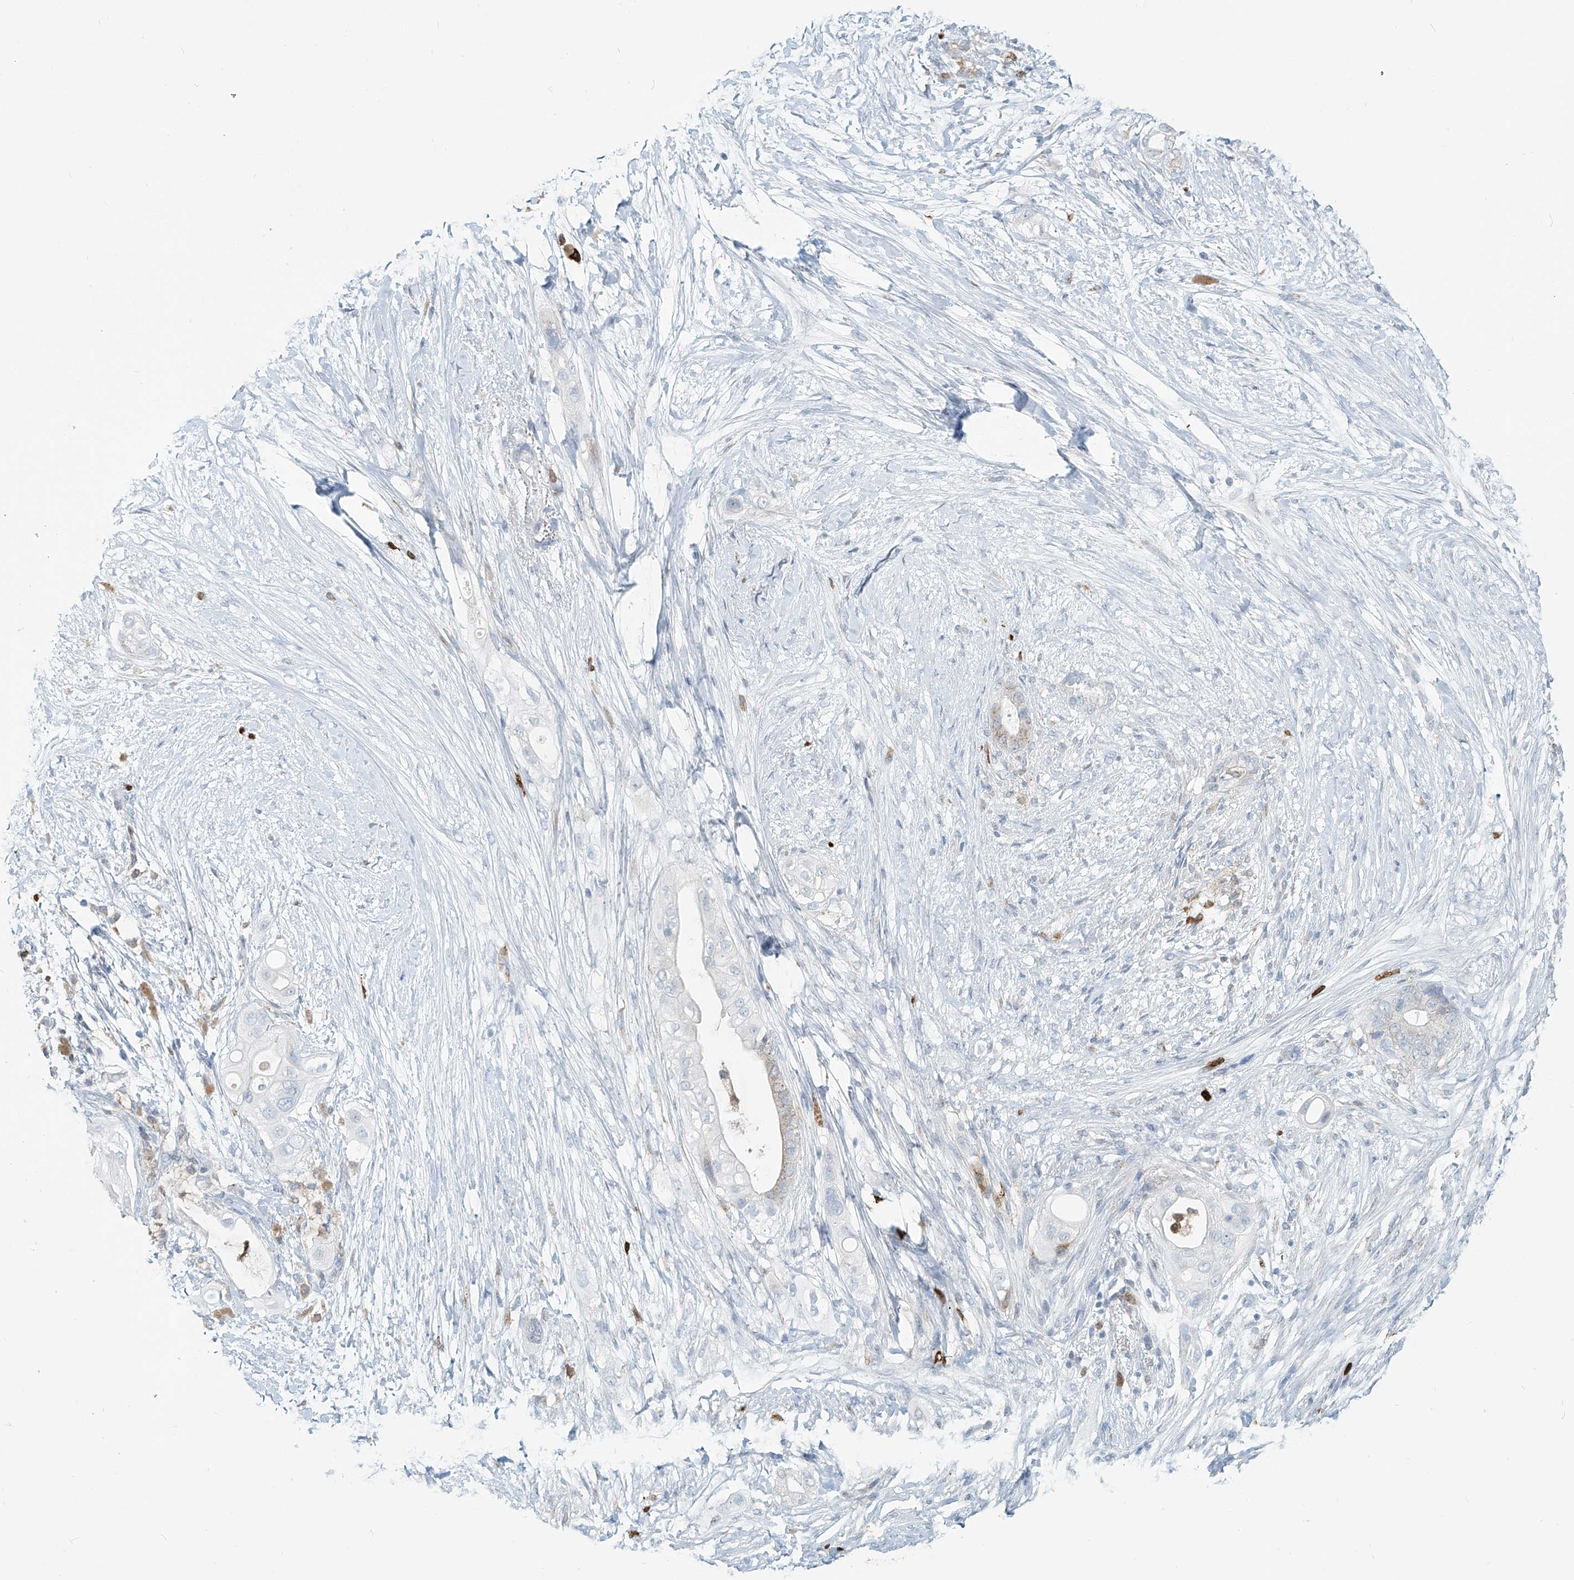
{"staining": {"intensity": "weak", "quantity": "25%-75%", "location": "cytoplasmic/membranous"}, "tissue": "pancreatic cancer", "cell_type": "Tumor cells", "image_type": "cancer", "snomed": [{"axis": "morphology", "description": "Adenocarcinoma, NOS"}, {"axis": "topography", "description": "Pancreas"}], "caption": "Pancreatic adenocarcinoma was stained to show a protein in brown. There is low levels of weak cytoplasmic/membranous expression in about 25%-75% of tumor cells.", "gene": "PTPRA", "patient": {"sex": "male", "age": 53}}